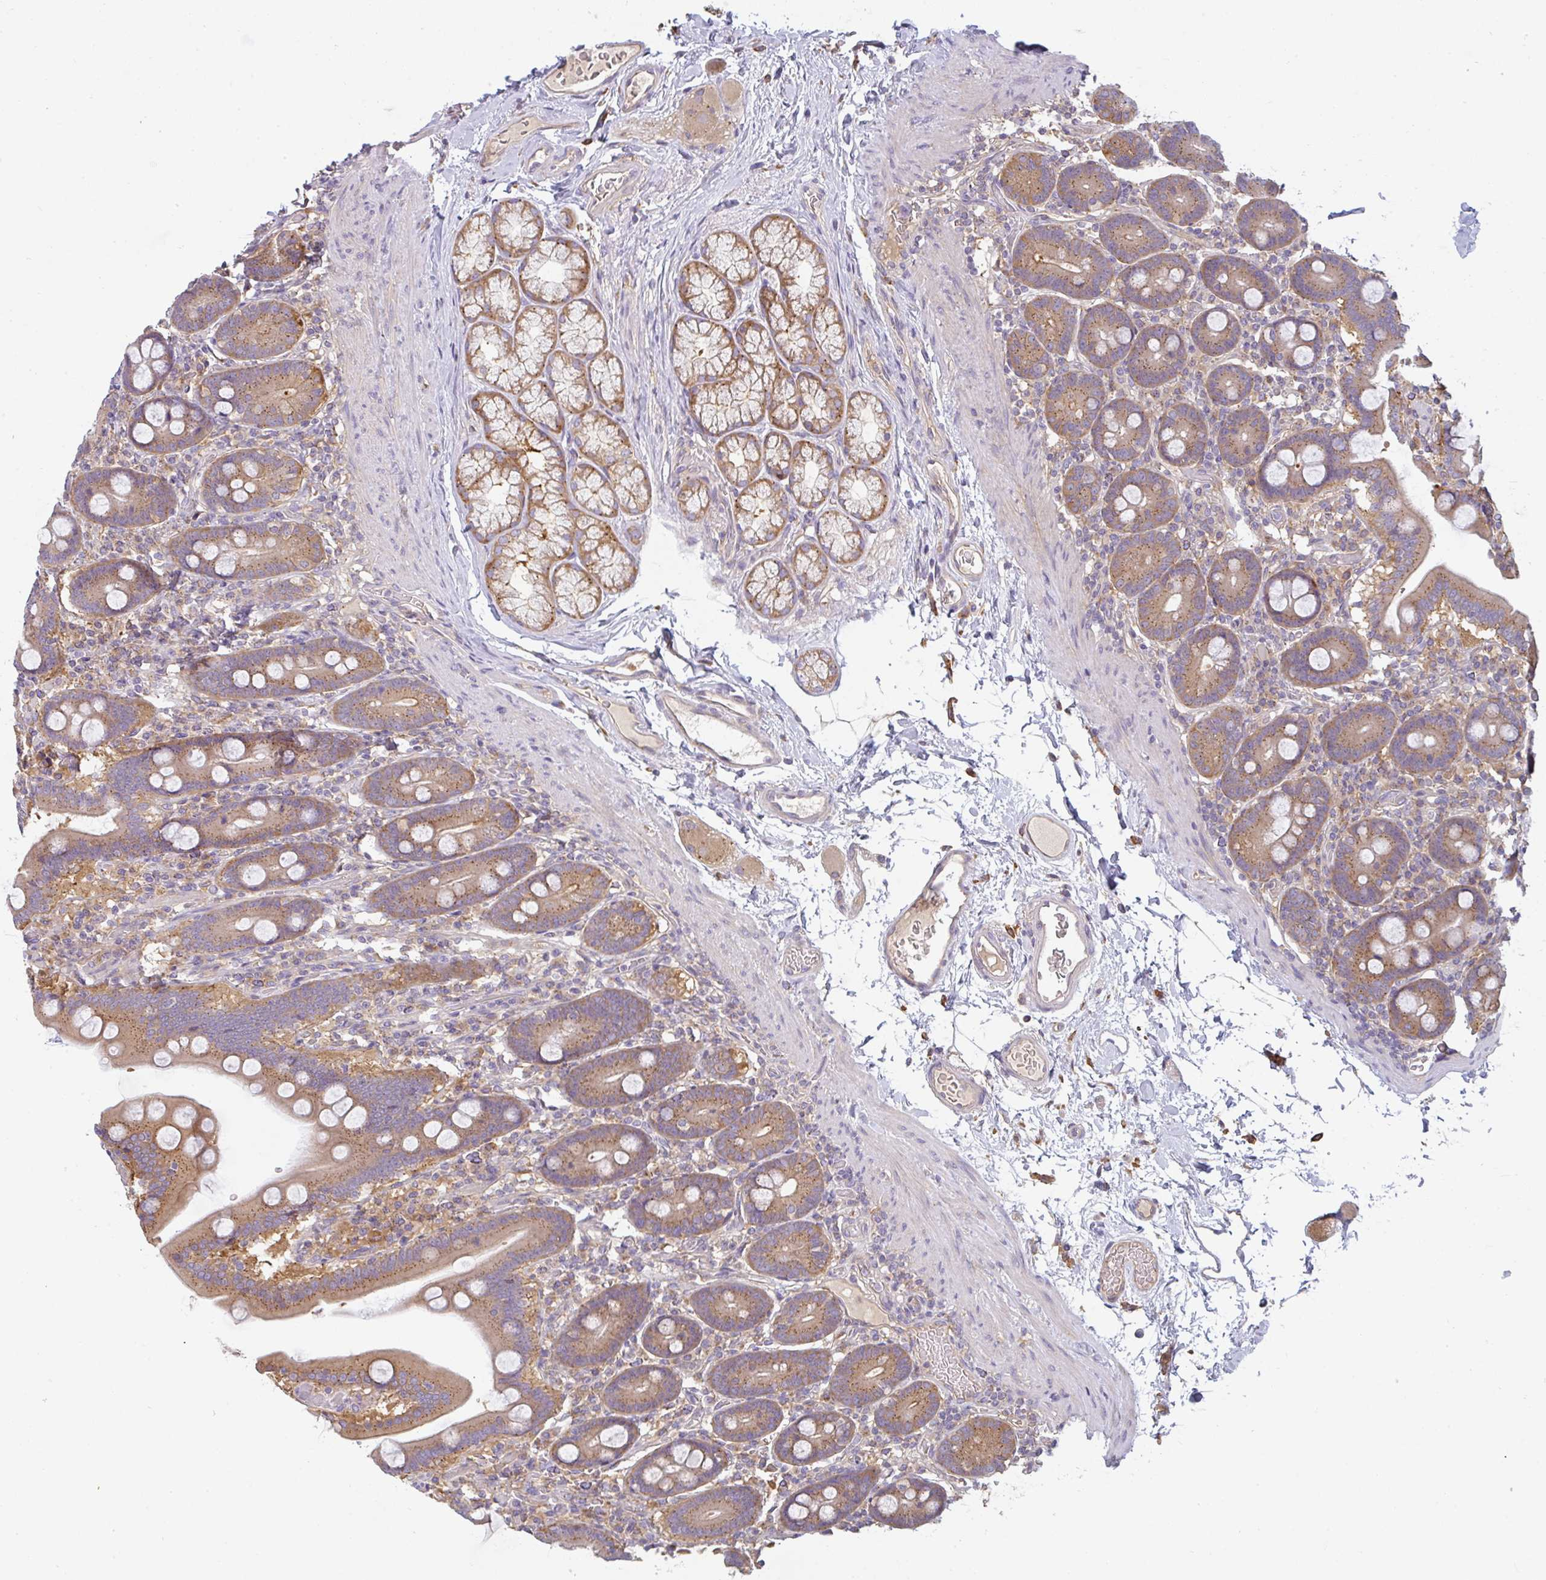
{"staining": {"intensity": "weak", "quantity": ">75%", "location": "cytoplasmic/membranous"}, "tissue": "duodenum", "cell_type": "Glandular cells", "image_type": "normal", "snomed": [{"axis": "morphology", "description": "Normal tissue, NOS"}, {"axis": "topography", "description": "Duodenum"}], "caption": "Immunohistochemistry (IHC) staining of benign duodenum, which exhibits low levels of weak cytoplasmic/membranous staining in approximately >75% of glandular cells indicating weak cytoplasmic/membranous protein positivity. The staining was performed using DAB (3,3'-diaminobenzidine) (brown) for protein detection and nuclei were counterstained in hematoxylin (blue).", "gene": "SNX5", "patient": {"sex": "male", "age": 55}}